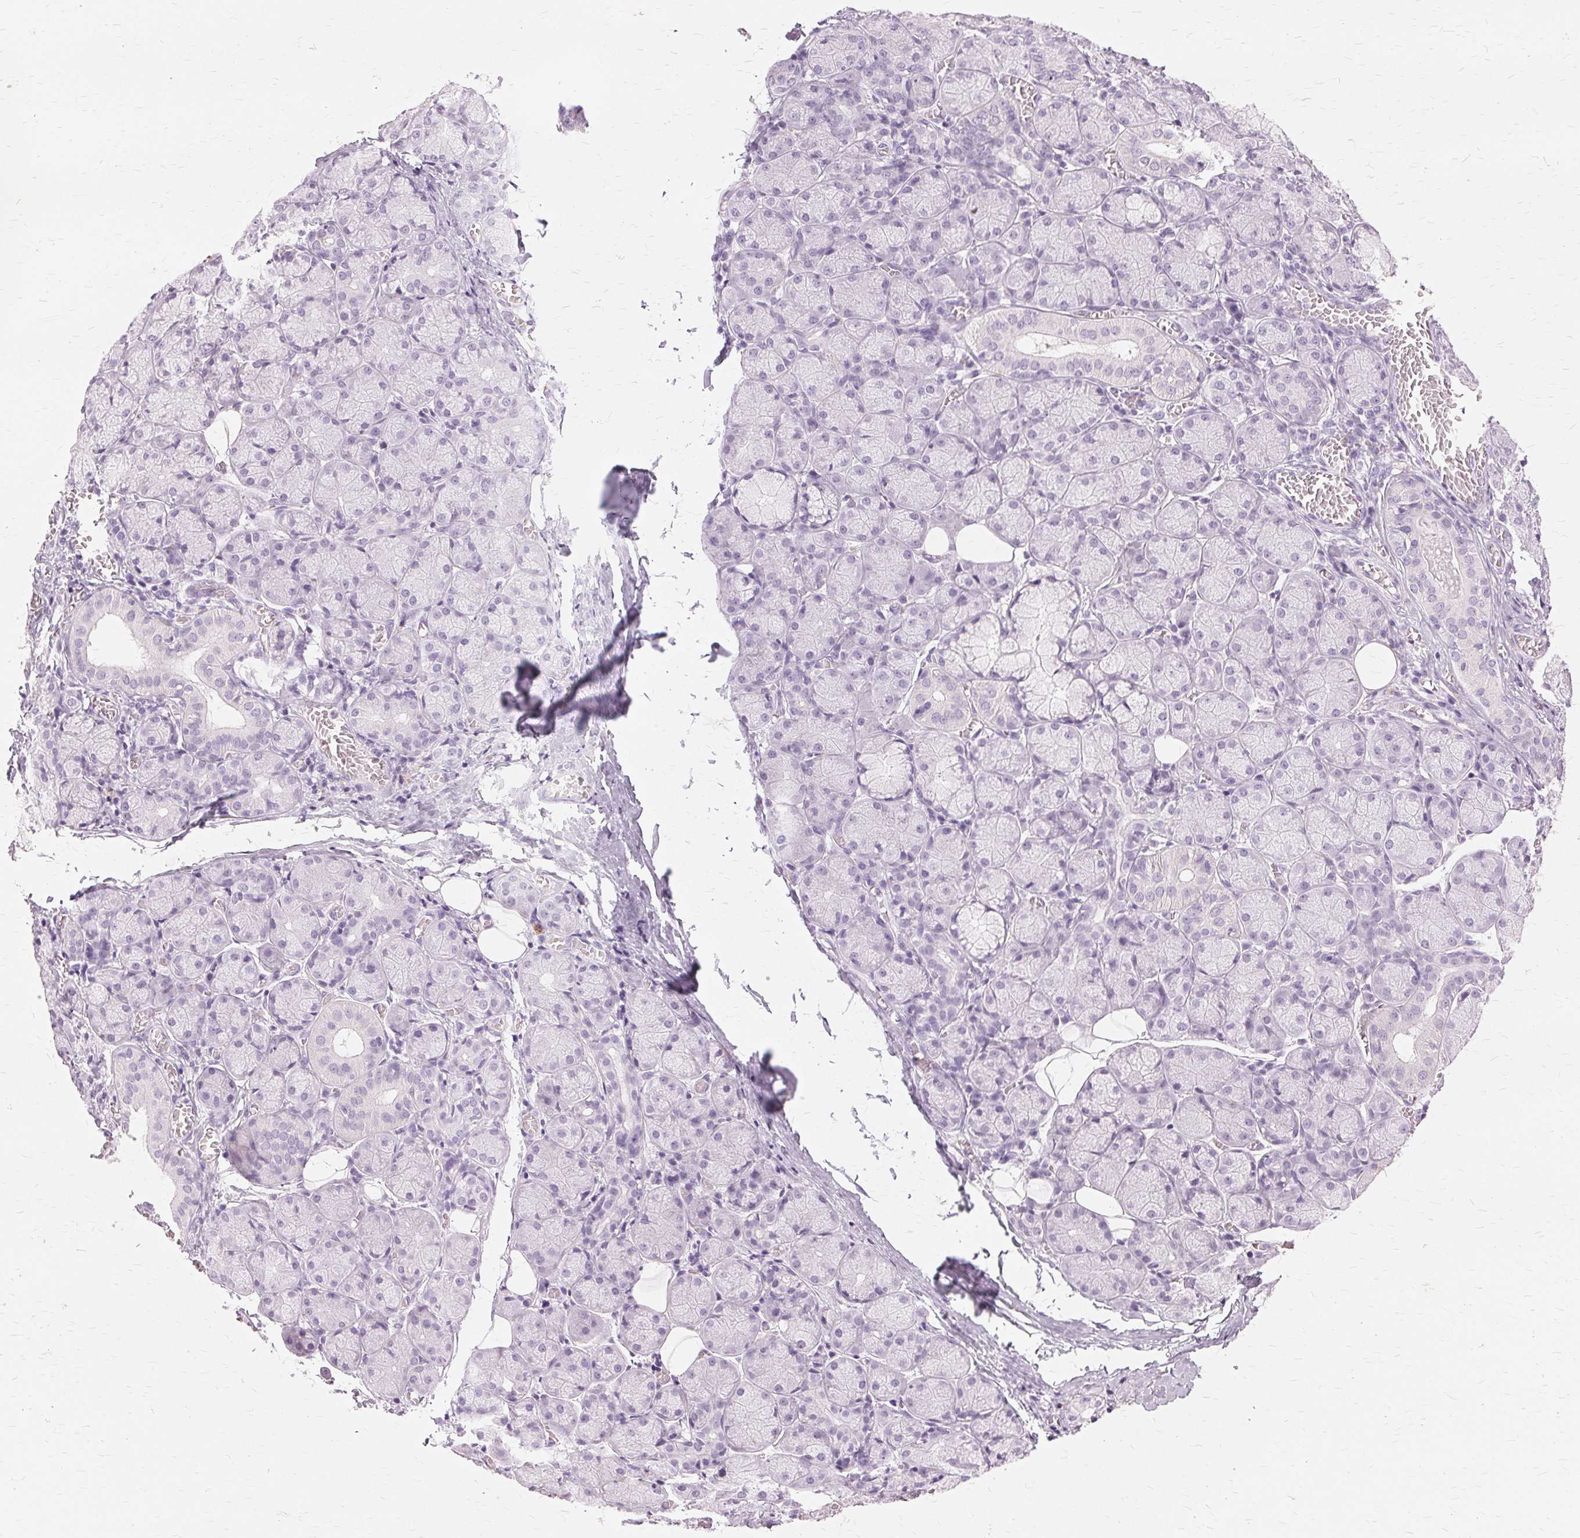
{"staining": {"intensity": "negative", "quantity": "none", "location": "none"}, "tissue": "salivary gland", "cell_type": "Glandular cells", "image_type": "normal", "snomed": [{"axis": "morphology", "description": "Normal tissue, NOS"}, {"axis": "topography", "description": "Salivary gland"}], "caption": "Glandular cells show no significant protein expression in normal salivary gland. The staining was performed using DAB to visualize the protein expression in brown, while the nuclei were stained in blue with hematoxylin (Magnification: 20x).", "gene": "SLC45A3", "patient": {"sex": "female", "age": 24}}